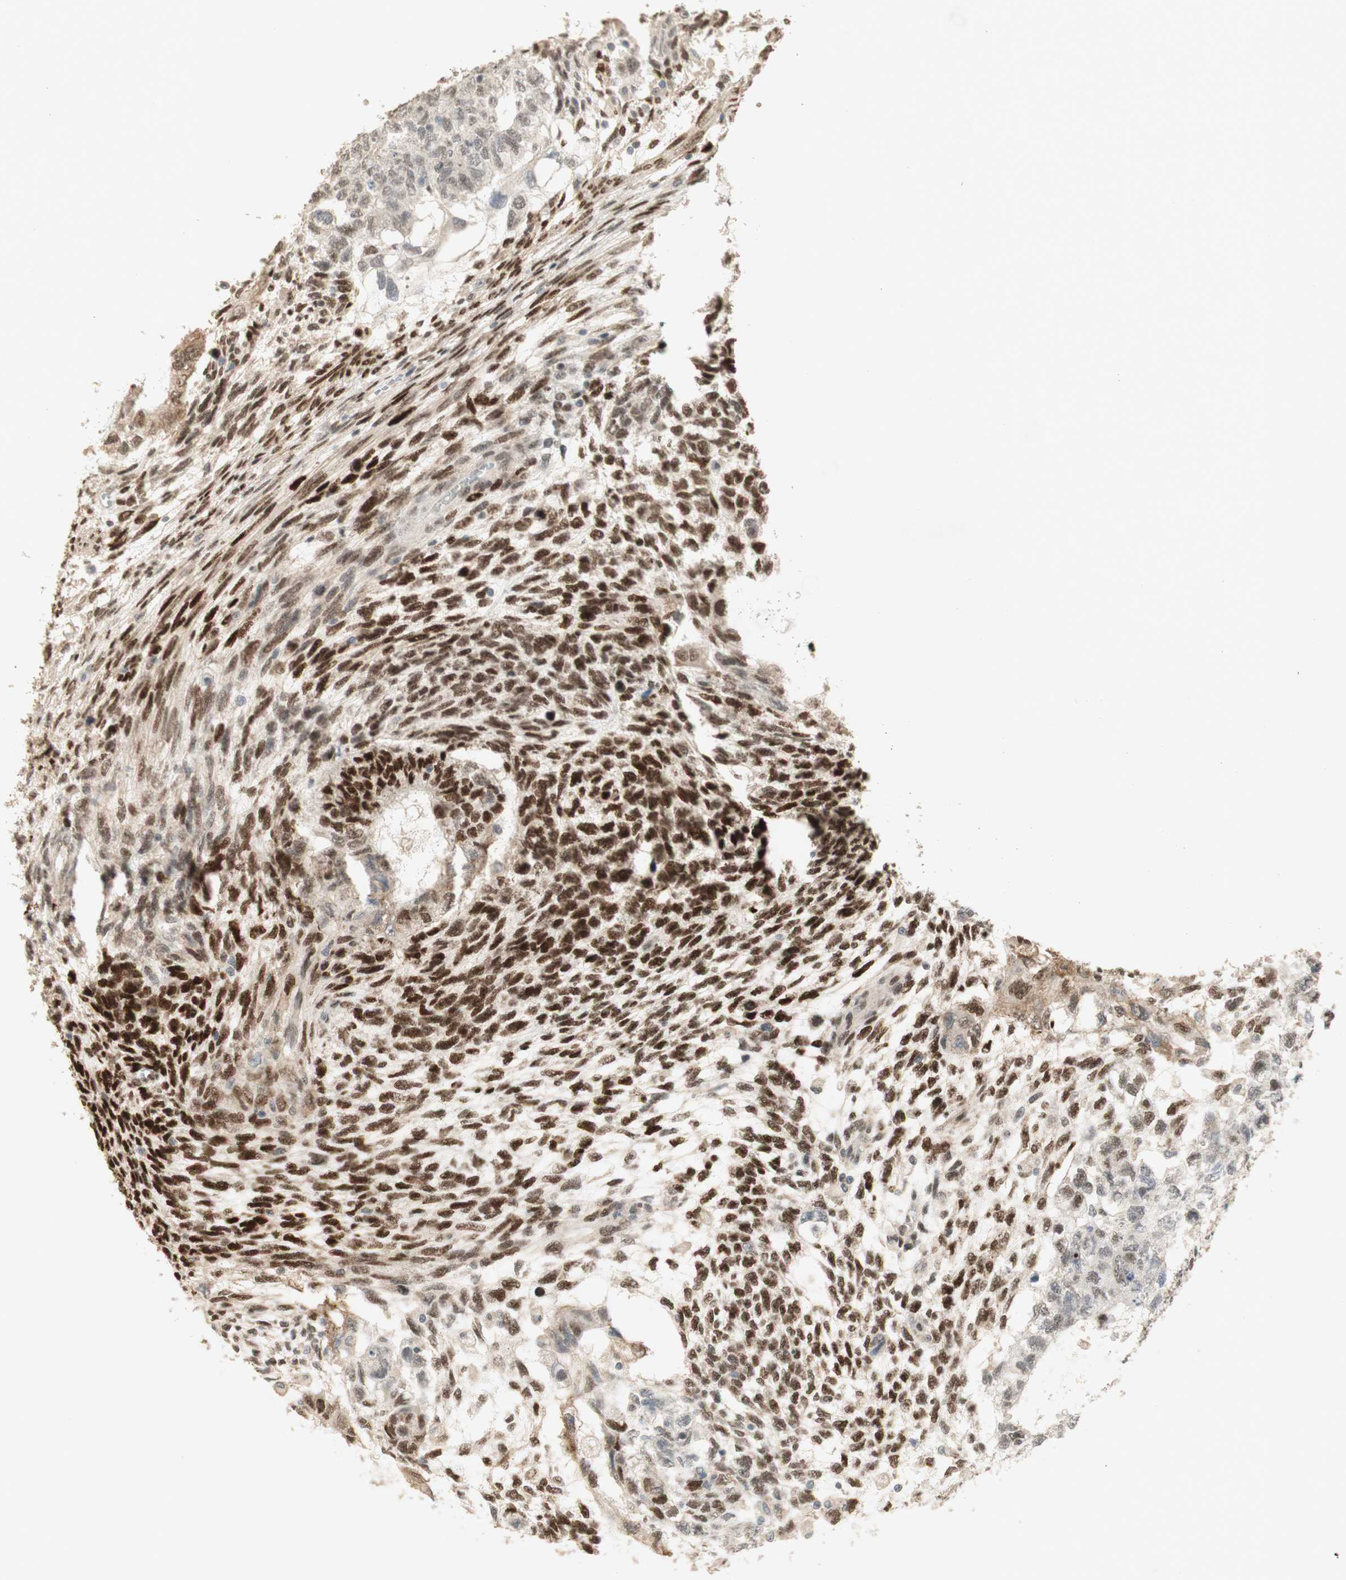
{"staining": {"intensity": "strong", "quantity": "25%-75%", "location": "nuclear"}, "tissue": "testis cancer", "cell_type": "Tumor cells", "image_type": "cancer", "snomed": [{"axis": "morphology", "description": "Normal tissue, NOS"}, {"axis": "morphology", "description": "Carcinoma, Embryonal, NOS"}, {"axis": "topography", "description": "Testis"}], "caption": "Testis embryonal carcinoma was stained to show a protein in brown. There is high levels of strong nuclear staining in approximately 25%-75% of tumor cells.", "gene": "FOXP1", "patient": {"sex": "male", "age": 36}}